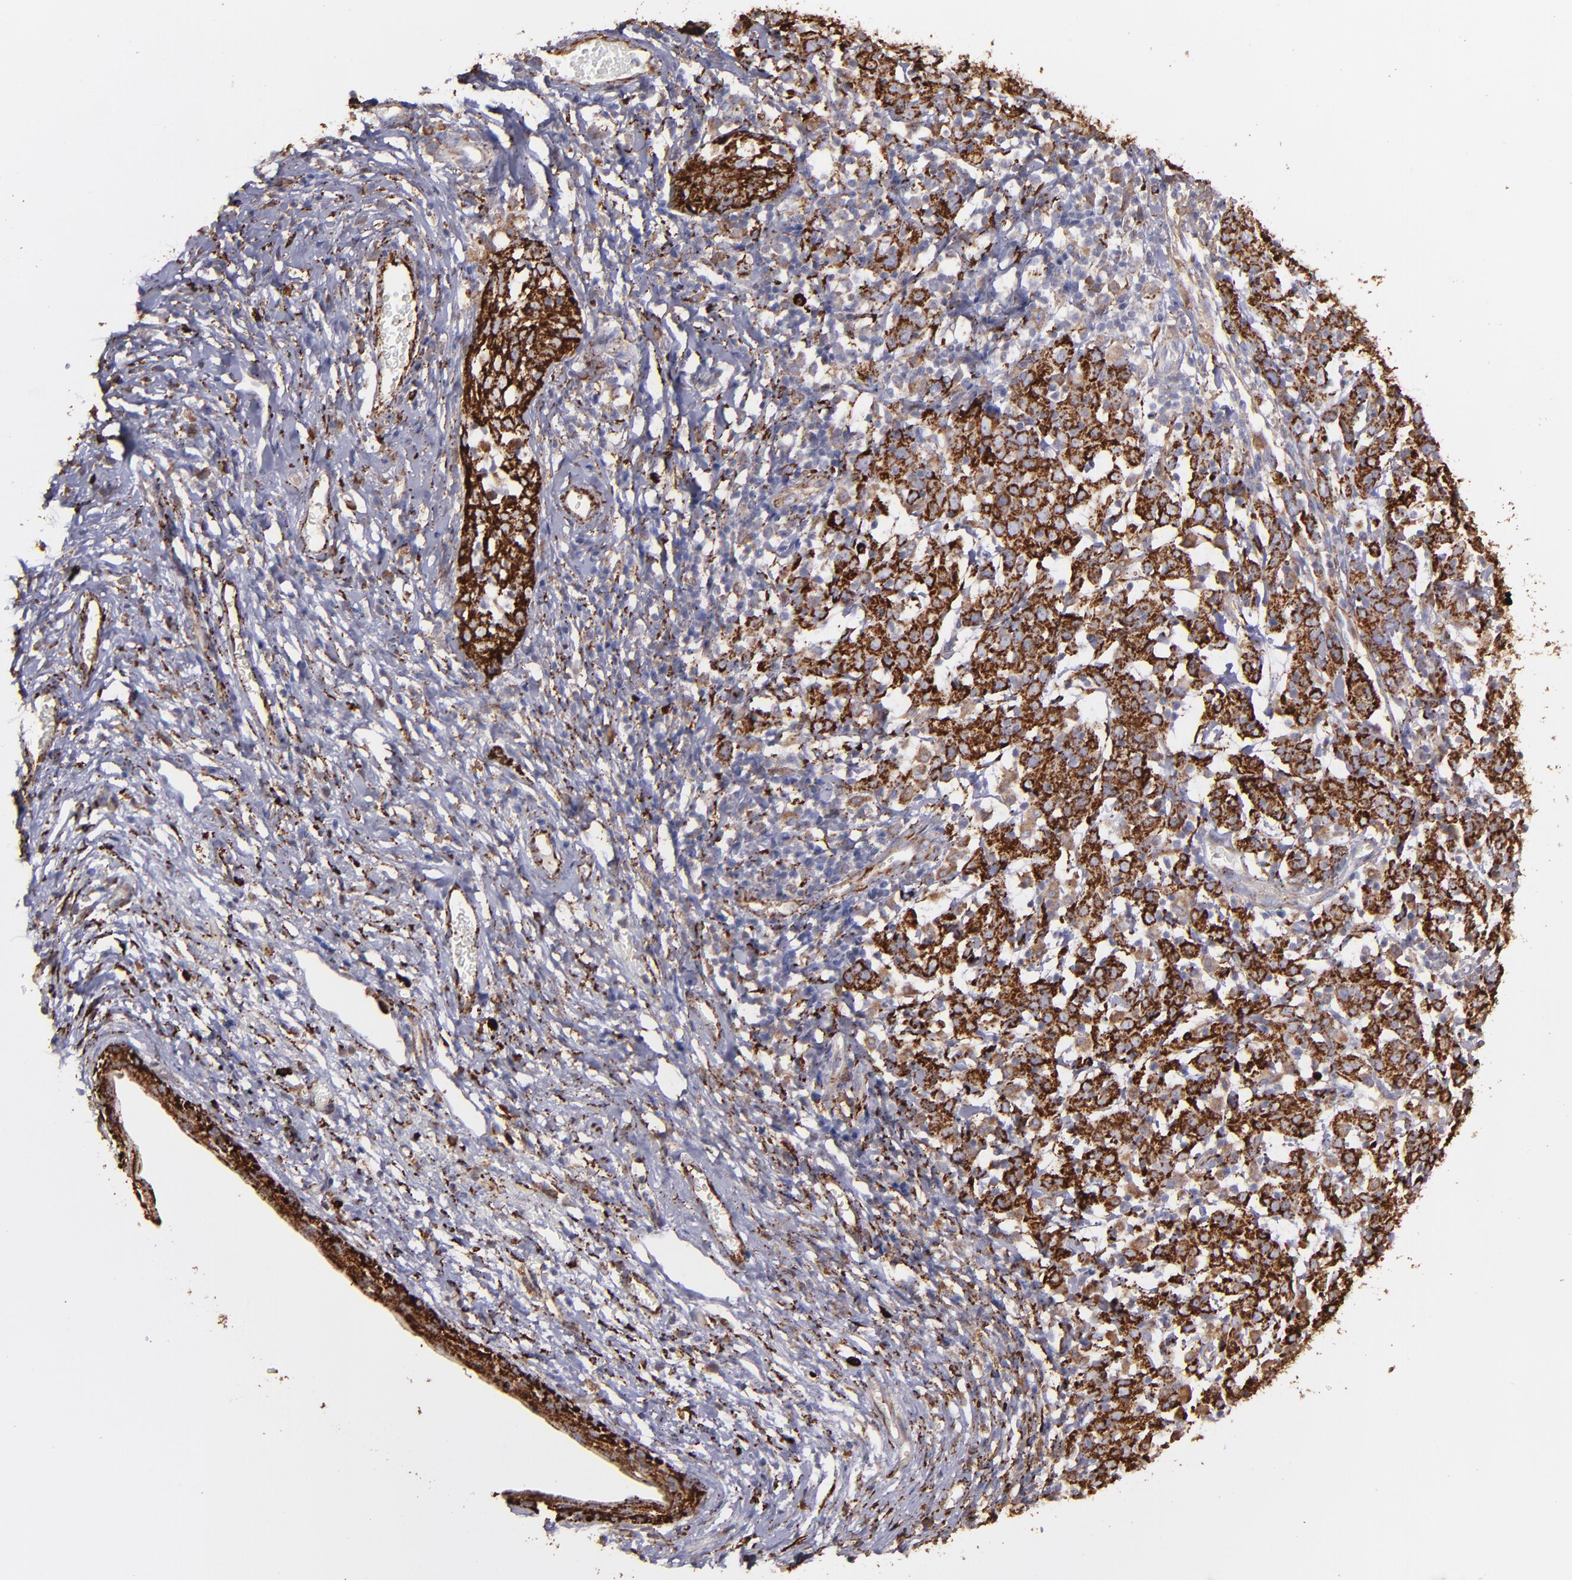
{"staining": {"intensity": "strong", "quantity": ">75%", "location": "cytoplasmic/membranous"}, "tissue": "cervical cancer", "cell_type": "Tumor cells", "image_type": "cancer", "snomed": [{"axis": "morphology", "description": "Normal tissue, NOS"}, {"axis": "morphology", "description": "Squamous cell carcinoma, NOS"}, {"axis": "topography", "description": "Cervix"}], "caption": "Protein staining reveals strong cytoplasmic/membranous positivity in approximately >75% of tumor cells in cervical cancer.", "gene": "MAOB", "patient": {"sex": "female", "age": 67}}